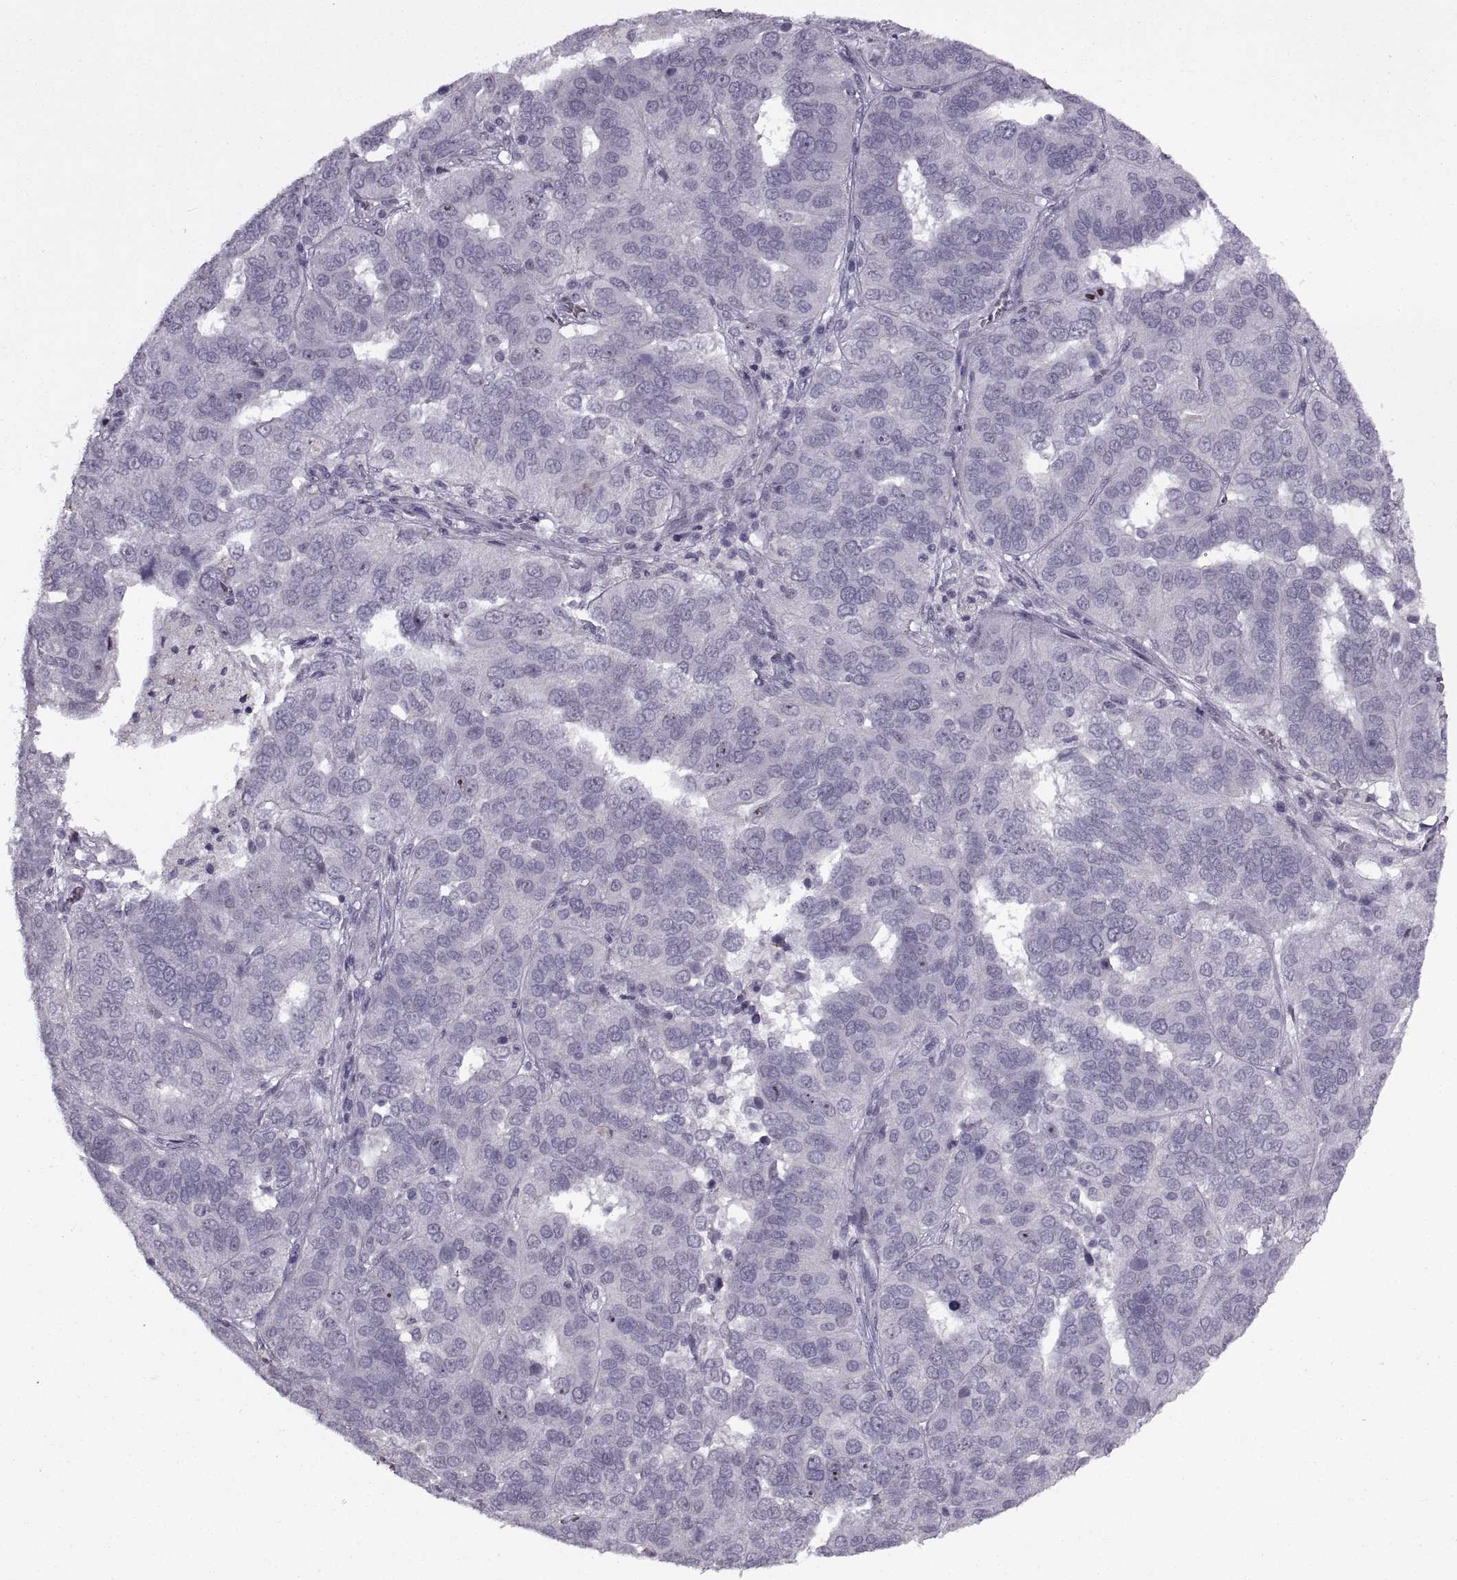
{"staining": {"intensity": "strong", "quantity": "<25%", "location": "nuclear"}, "tissue": "ovarian cancer", "cell_type": "Tumor cells", "image_type": "cancer", "snomed": [{"axis": "morphology", "description": "Carcinoma, endometroid"}, {"axis": "topography", "description": "Soft tissue"}, {"axis": "topography", "description": "Ovary"}], "caption": "Protein analysis of ovarian cancer (endometroid carcinoma) tissue shows strong nuclear staining in approximately <25% of tumor cells.", "gene": "SINHCAF", "patient": {"sex": "female", "age": 52}}